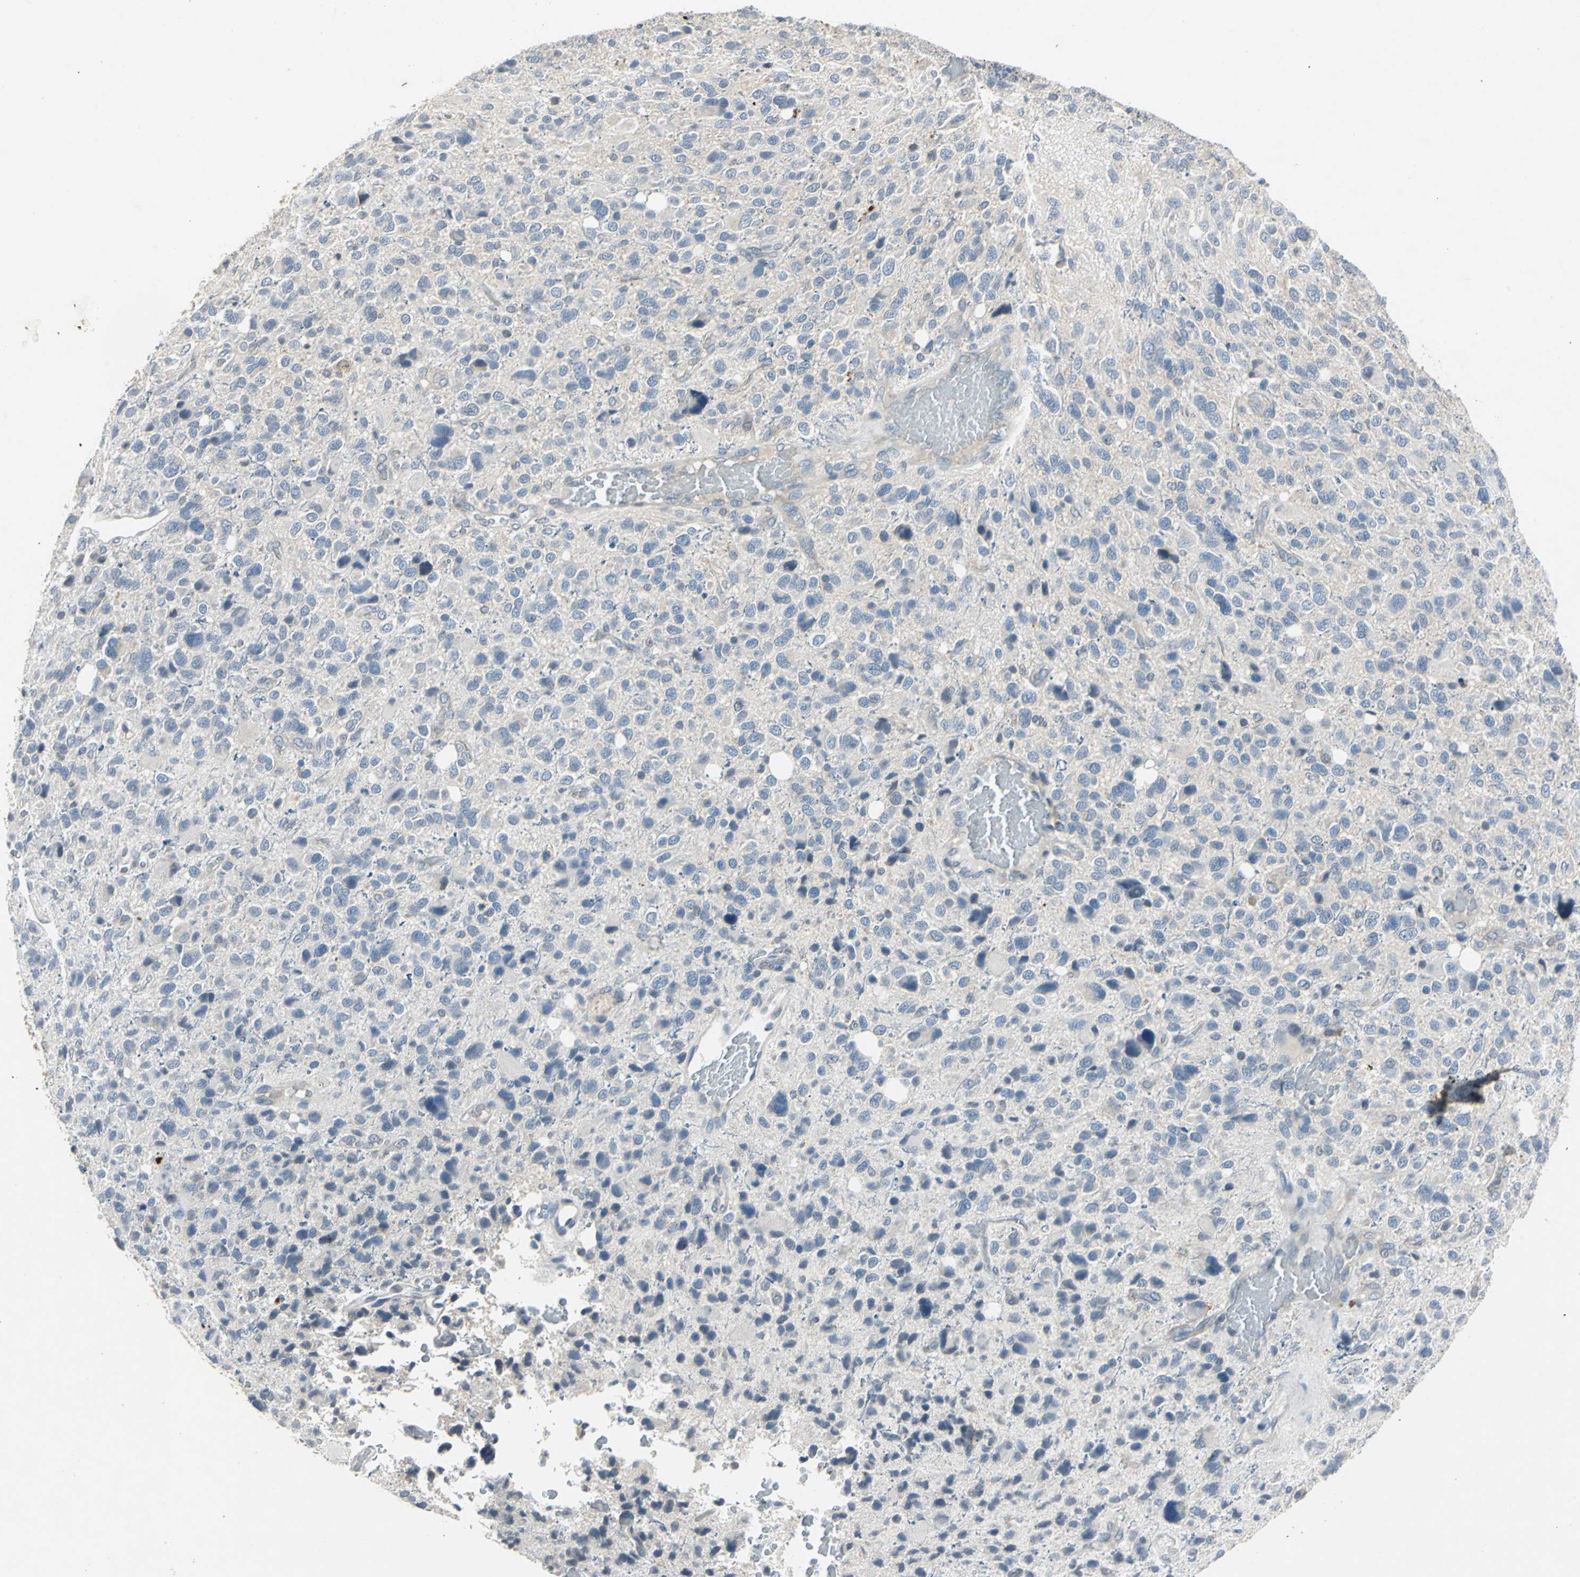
{"staining": {"intensity": "weak", "quantity": "<25%", "location": "cytoplasmic/membranous"}, "tissue": "glioma", "cell_type": "Tumor cells", "image_type": "cancer", "snomed": [{"axis": "morphology", "description": "Glioma, malignant, High grade"}, {"axis": "topography", "description": "Brain"}], "caption": "This micrograph is of glioma stained with IHC to label a protein in brown with the nuclei are counter-stained blue. There is no positivity in tumor cells.", "gene": "SLC2A13", "patient": {"sex": "male", "age": 48}}